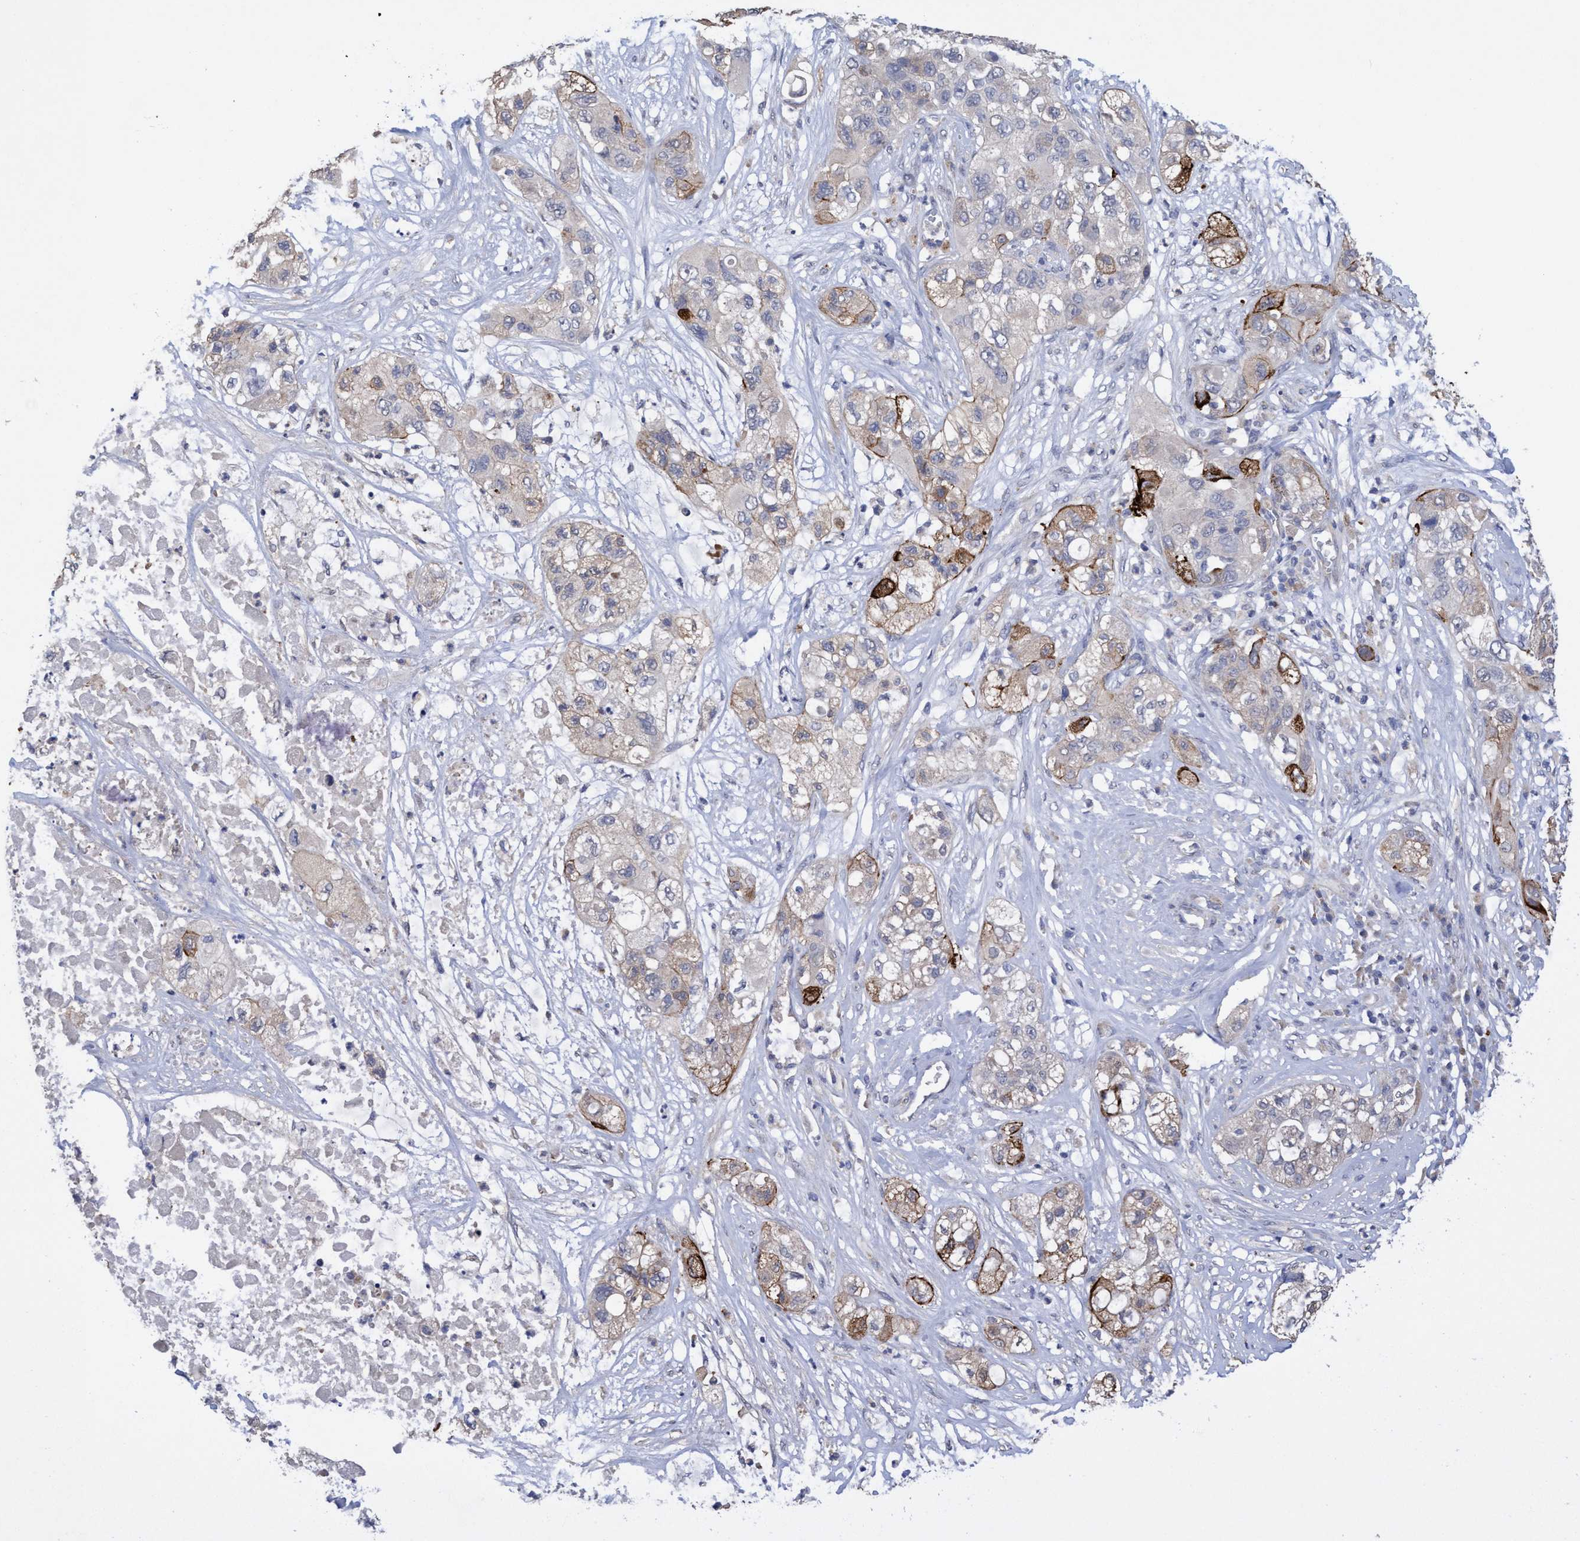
{"staining": {"intensity": "moderate", "quantity": "<25%", "location": "cytoplasmic/membranous"}, "tissue": "pancreatic cancer", "cell_type": "Tumor cells", "image_type": "cancer", "snomed": [{"axis": "morphology", "description": "Adenocarcinoma, NOS"}, {"axis": "topography", "description": "Pancreas"}], "caption": "A micrograph of adenocarcinoma (pancreatic) stained for a protein exhibits moderate cytoplasmic/membranous brown staining in tumor cells.", "gene": "SEMA4D", "patient": {"sex": "female", "age": 78}}